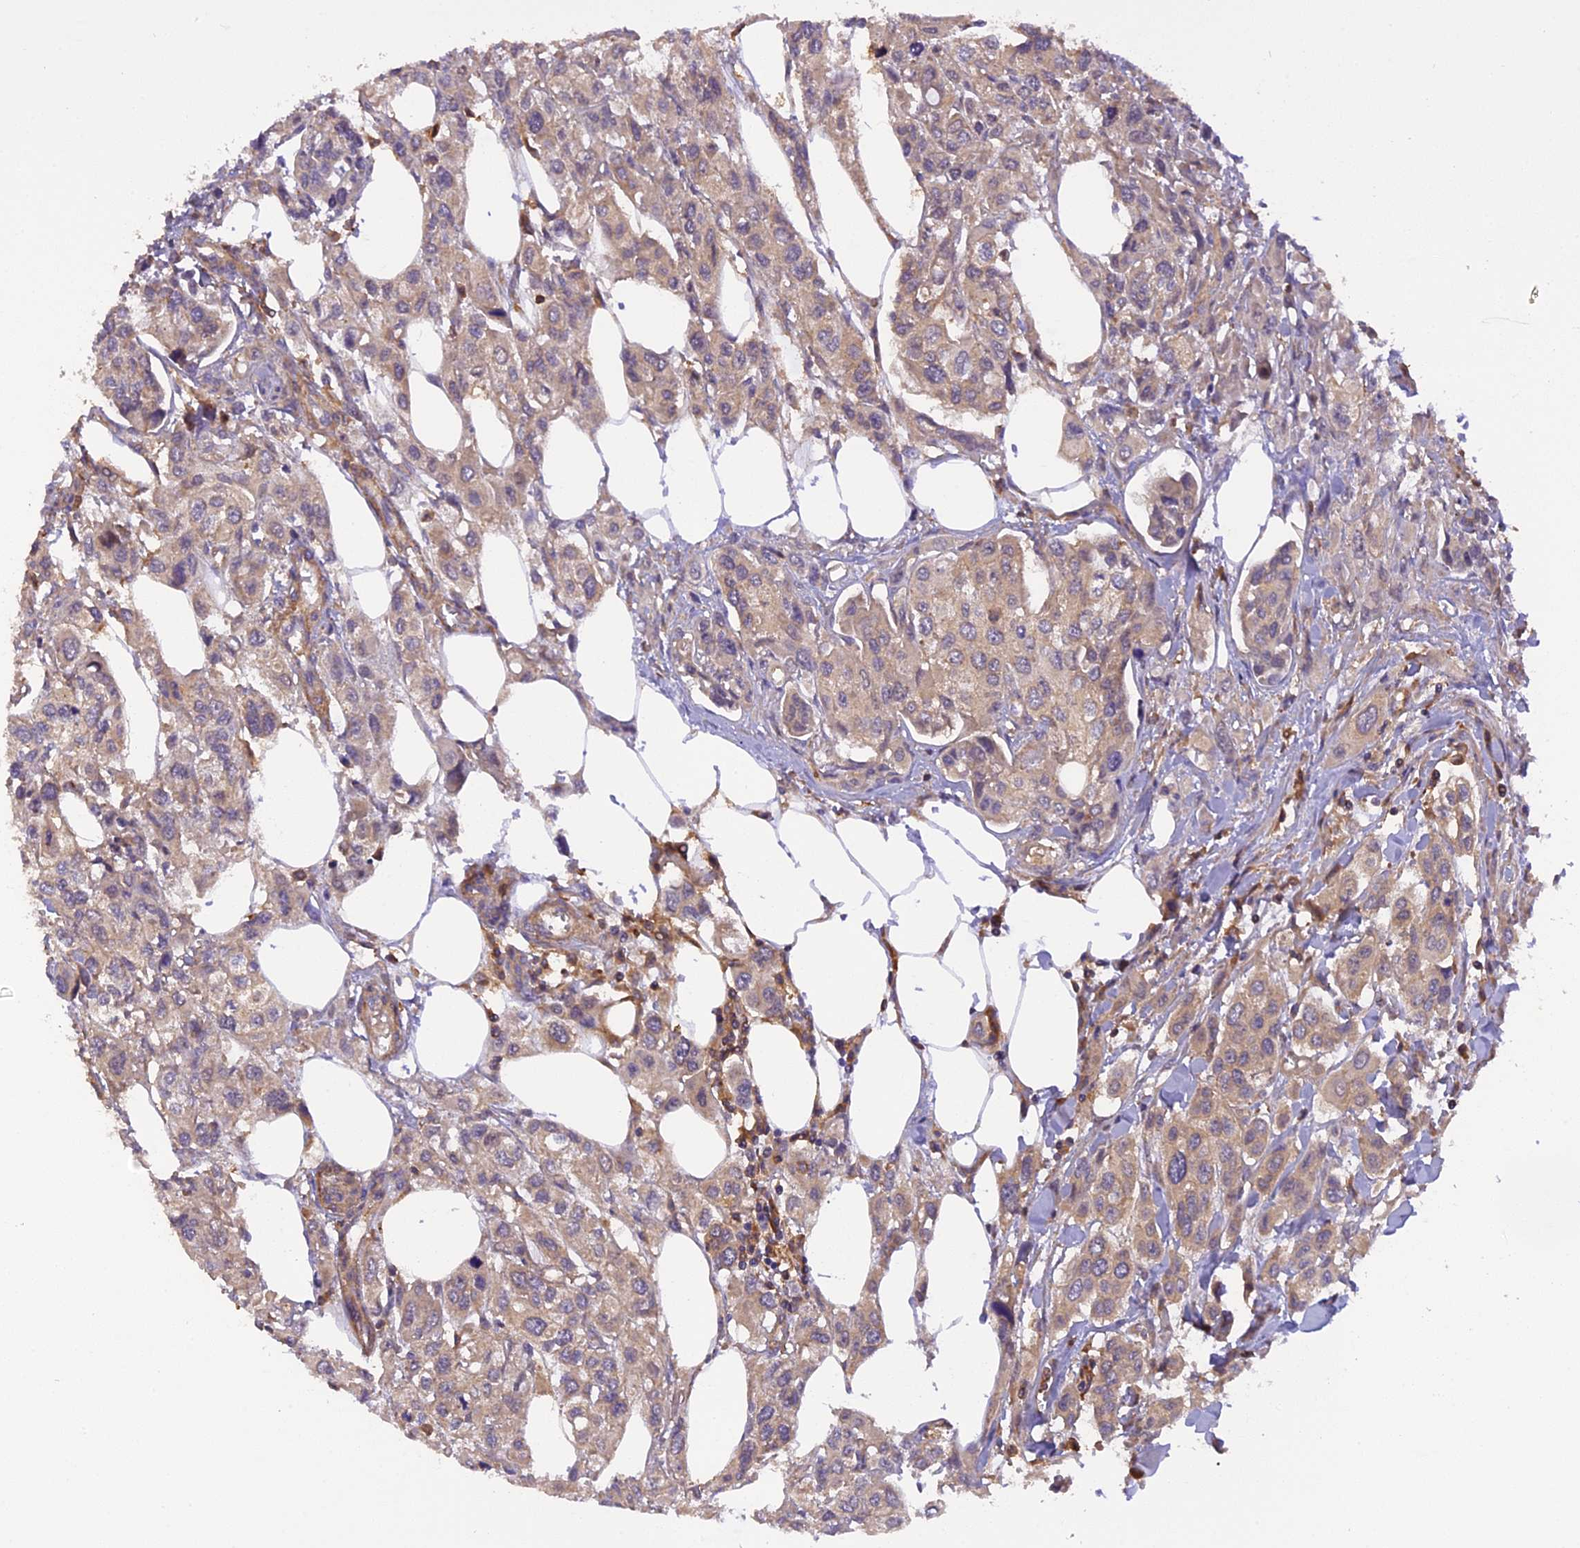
{"staining": {"intensity": "weak", "quantity": "25%-75%", "location": "cytoplasmic/membranous"}, "tissue": "urothelial cancer", "cell_type": "Tumor cells", "image_type": "cancer", "snomed": [{"axis": "morphology", "description": "Urothelial carcinoma, High grade"}, {"axis": "topography", "description": "Urinary bladder"}], "caption": "High-magnification brightfield microscopy of urothelial carcinoma (high-grade) stained with DAB (3,3'-diaminobenzidine) (brown) and counterstained with hematoxylin (blue). tumor cells exhibit weak cytoplasmic/membranous staining is seen in about25%-75% of cells.", "gene": "STOML1", "patient": {"sex": "male", "age": 67}}